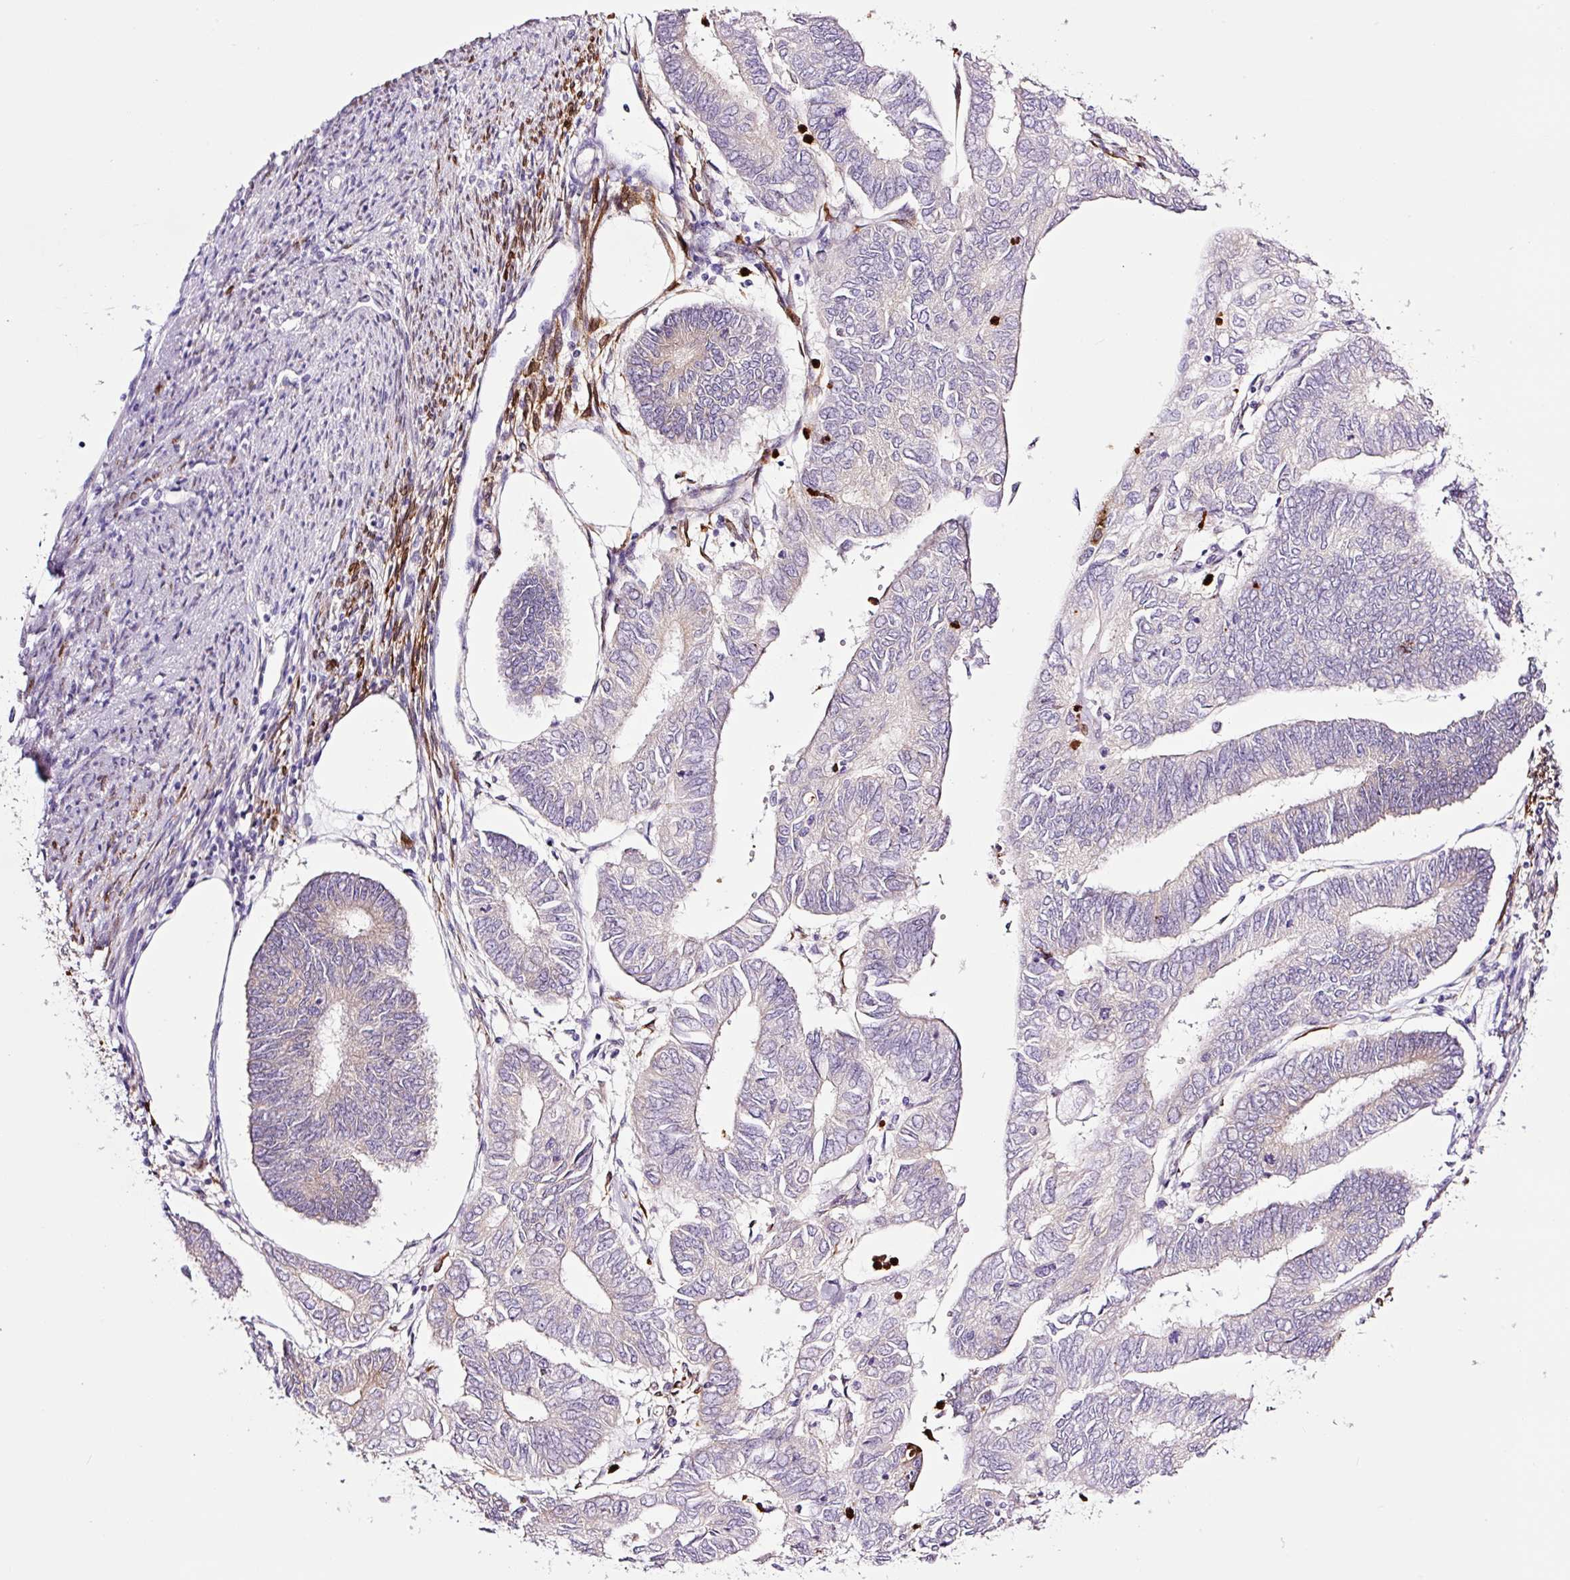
{"staining": {"intensity": "negative", "quantity": "none", "location": "none"}, "tissue": "endometrial cancer", "cell_type": "Tumor cells", "image_type": "cancer", "snomed": [{"axis": "morphology", "description": "Adenocarcinoma, NOS"}, {"axis": "topography", "description": "Endometrium"}], "caption": "Immunohistochemical staining of human endometrial cancer reveals no significant positivity in tumor cells. (Brightfield microscopy of DAB (3,3'-diaminobenzidine) IHC at high magnification).", "gene": "SH2D6", "patient": {"sex": "female", "age": 68}}